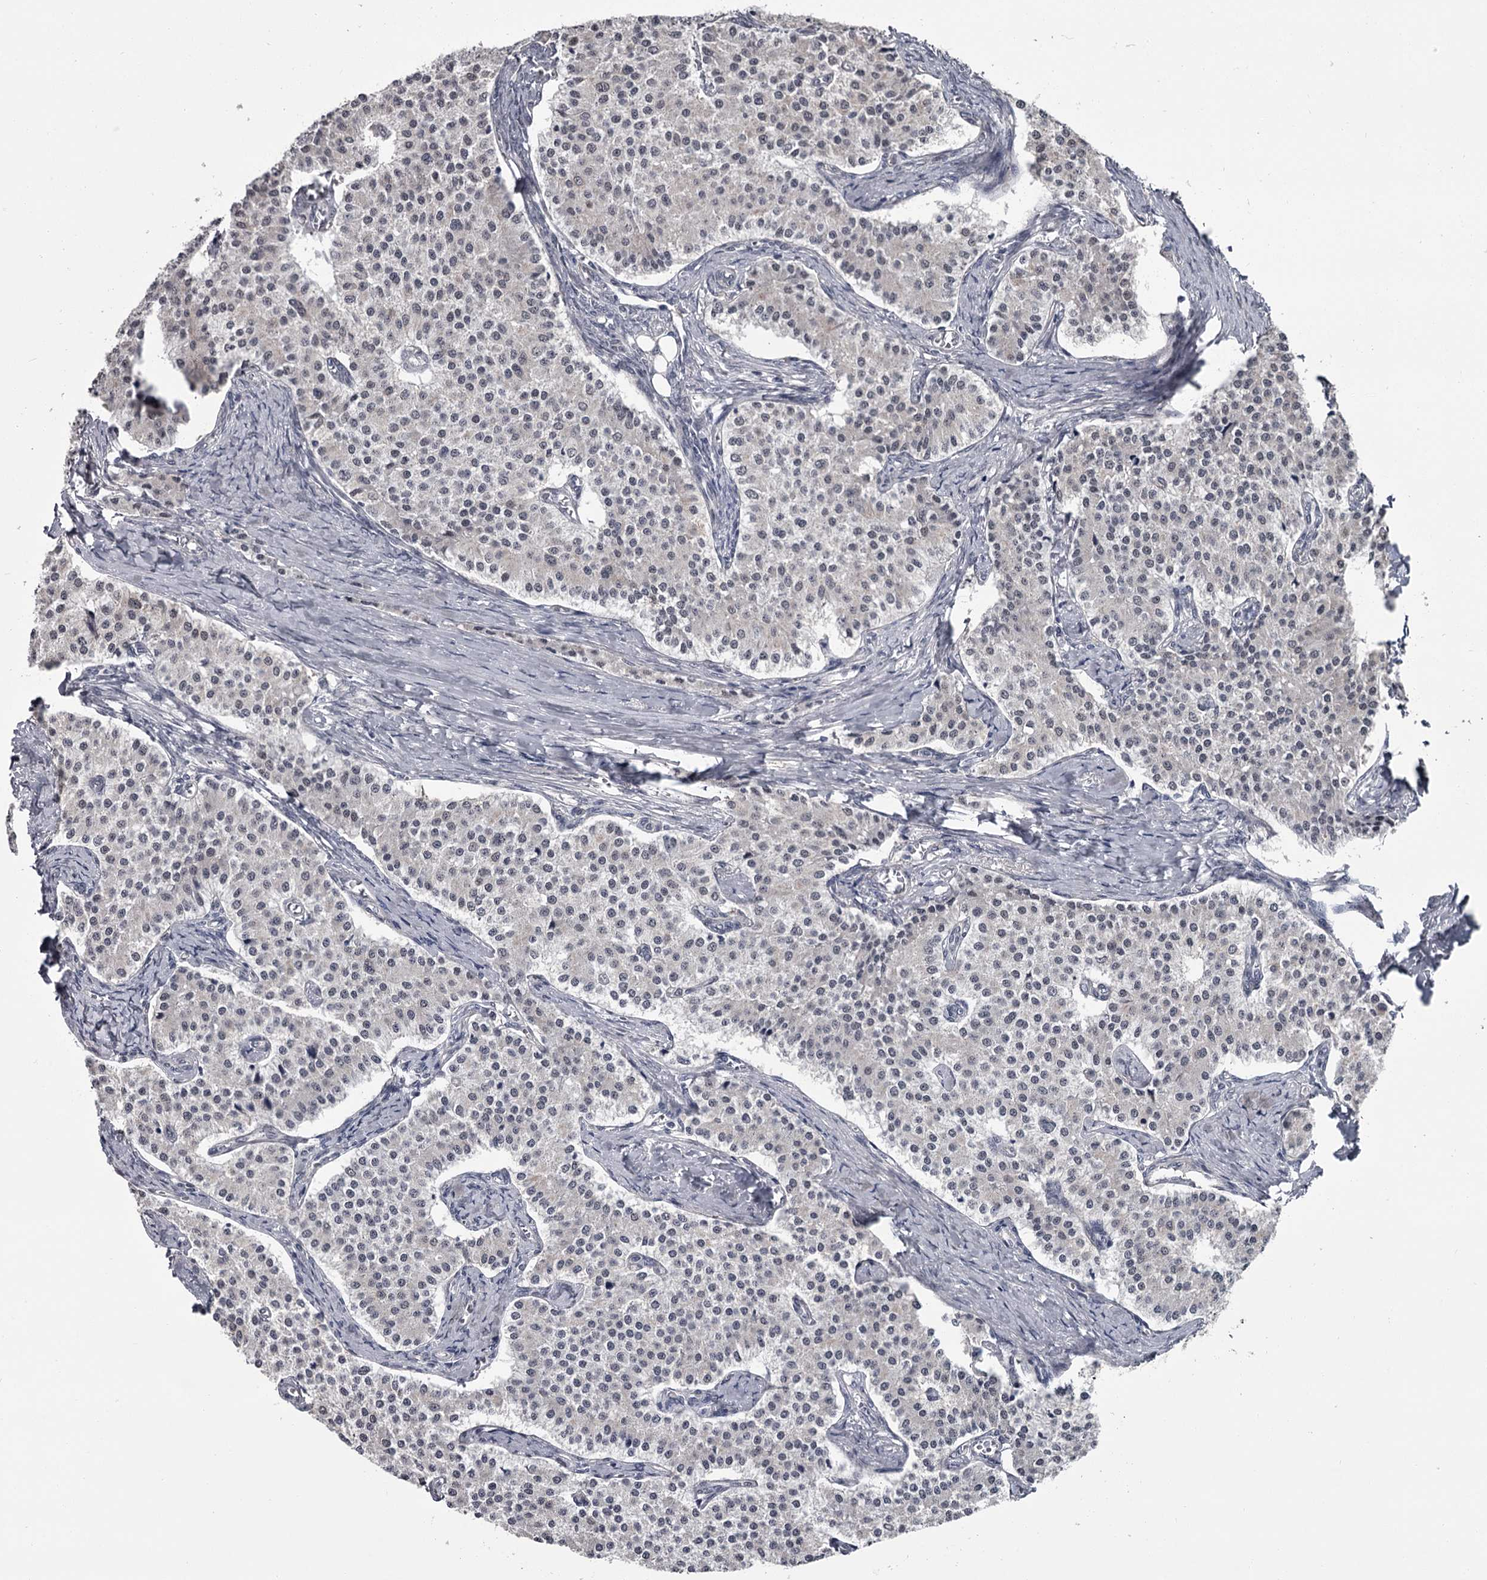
{"staining": {"intensity": "negative", "quantity": "none", "location": "none"}, "tissue": "carcinoid", "cell_type": "Tumor cells", "image_type": "cancer", "snomed": [{"axis": "morphology", "description": "Carcinoid, malignant, NOS"}, {"axis": "topography", "description": "Colon"}], "caption": "This is an immunohistochemistry image of malignant carcinoid. There is no expression in tumor cells.", "gene": "PRPF40B", "patient": {"sex": "female", "age": 52}}